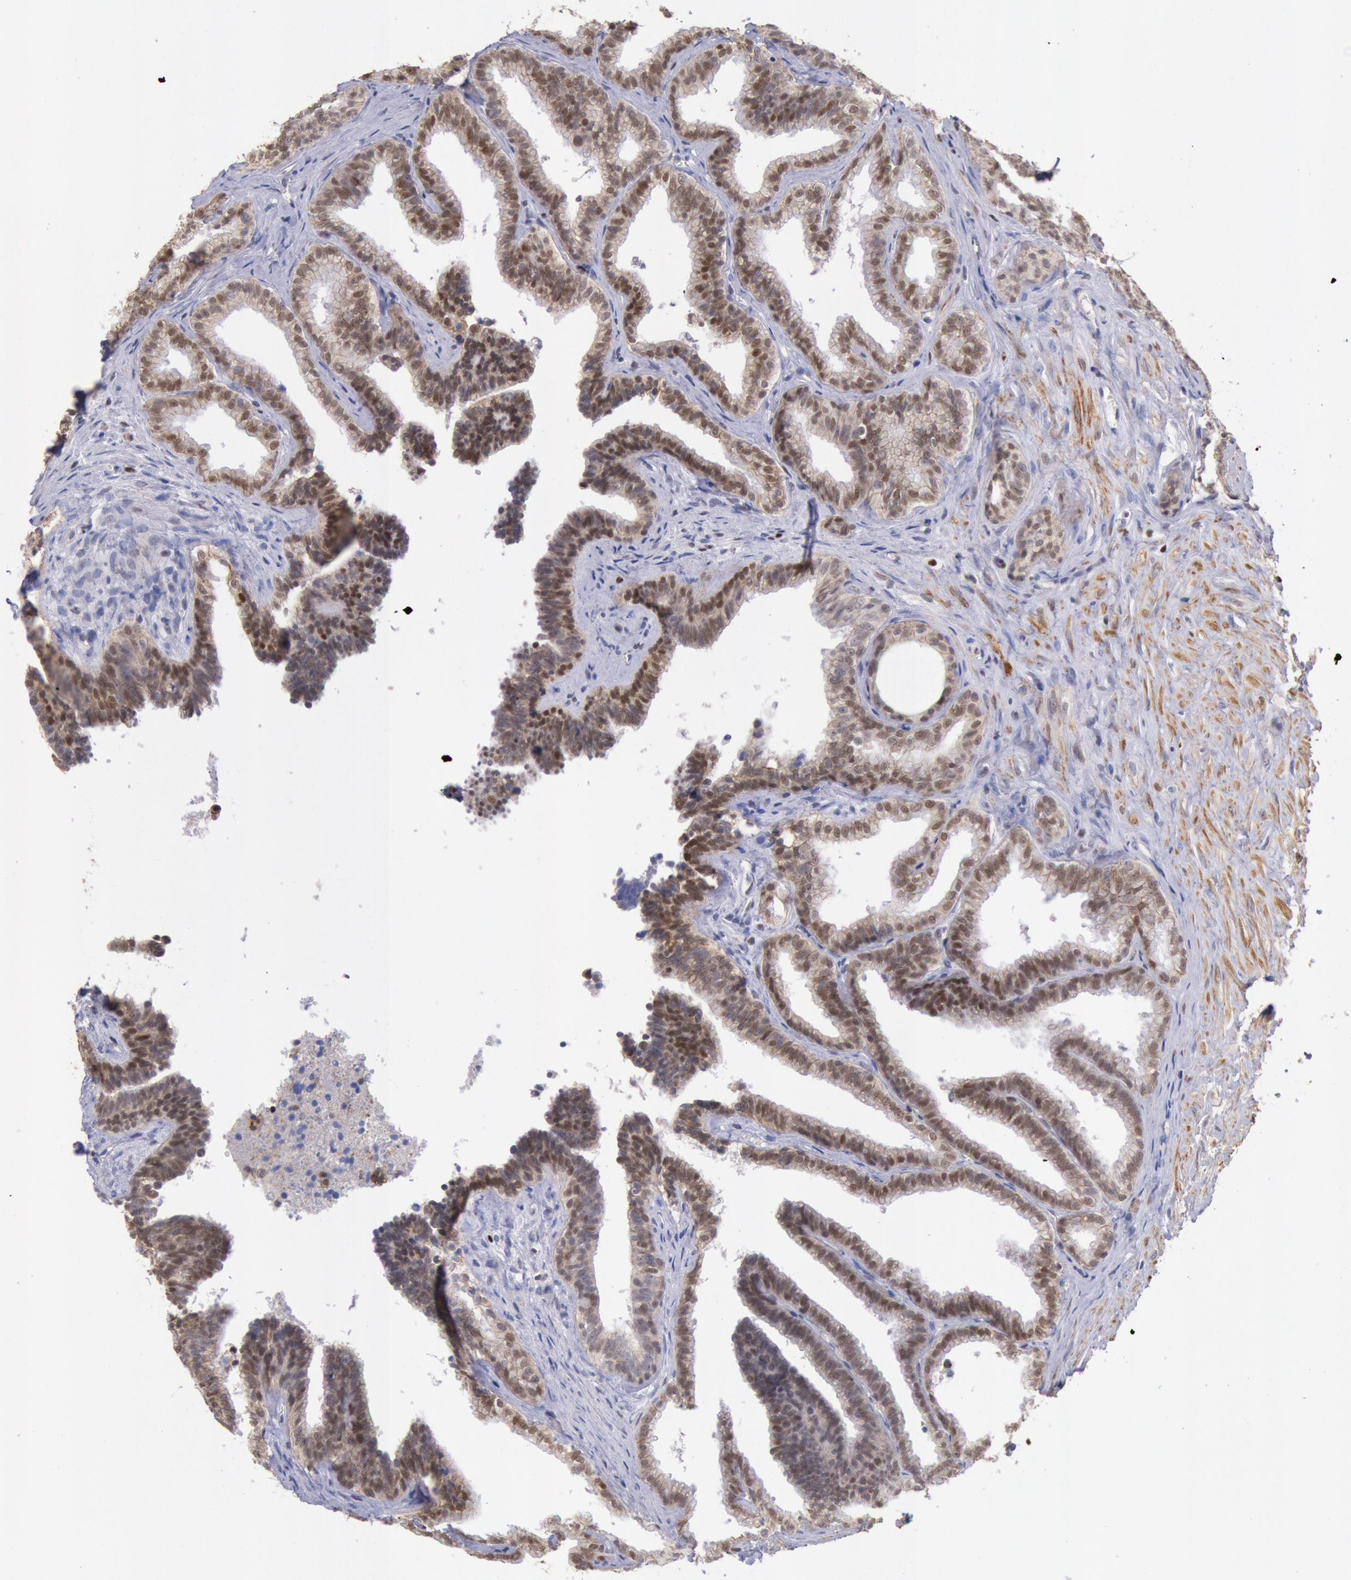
{"staining": {"intensity": "moderate", "quantity": ">75%", "location": "cytoplasmic/membranous,nuclear"}, "tissue": "seminal vesicle", "cell_type": "Glandular cells", "image_type": "normal", "snomed": [{"axis": "morphology", "description": "Normal tissue, NOS"}, {"axis": "topography", "description": "Seminal veicle"}], "caption": "IHC histopathology image of normal seminal vesicle: seminal vesicle stained using IHC displays medium levels of moderate protein expression localized specifically in the cytoplasmic/membranous,nuclear of glandular cells, appearing as a cytoplasmic/membranous,nuclear brown color.", "gene": "RPS6KA5", "patient": {"sex": "male", "age": 26}}